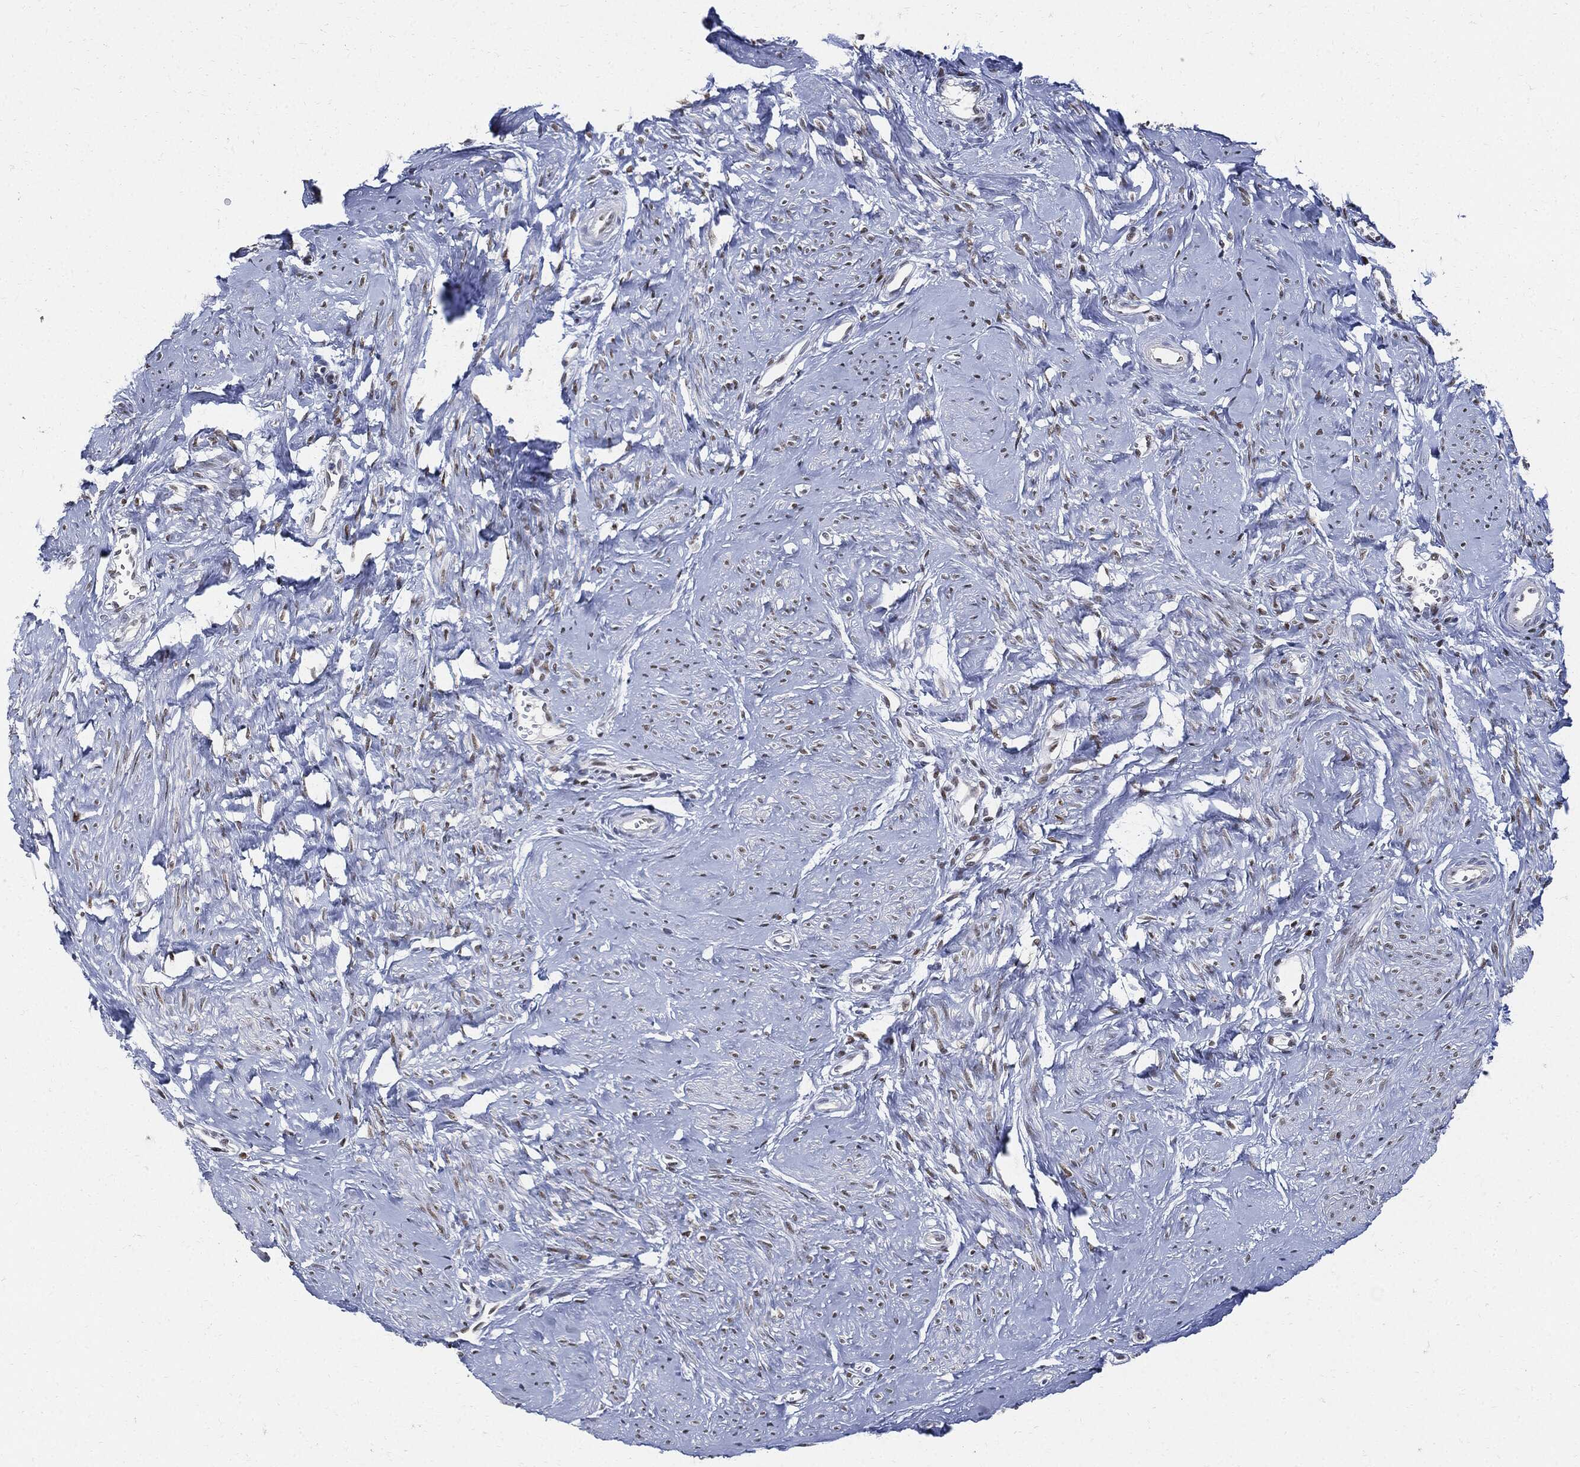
{"staining": {"intensity": "weak", "quantity": "<25%", "location": "nuclear"}, "tissue": "smooth muscle", "cell_type": "Smooth muscle cells", "image_type": "normal", "snomed": [{"axis": "morphology", "description": "Normal tissue, NOS"}, {"axis": "topography", "description": "Smooth muscle"}], "caption": "Smooth muscle cells are negative for protein expression in normal human smooth muscle. (Brightfield microscopy of DAB immunohistochemistry (IHC) at high magnification).", "gene": "PCNA", "patient": {"sex": "female", "age": 48}}